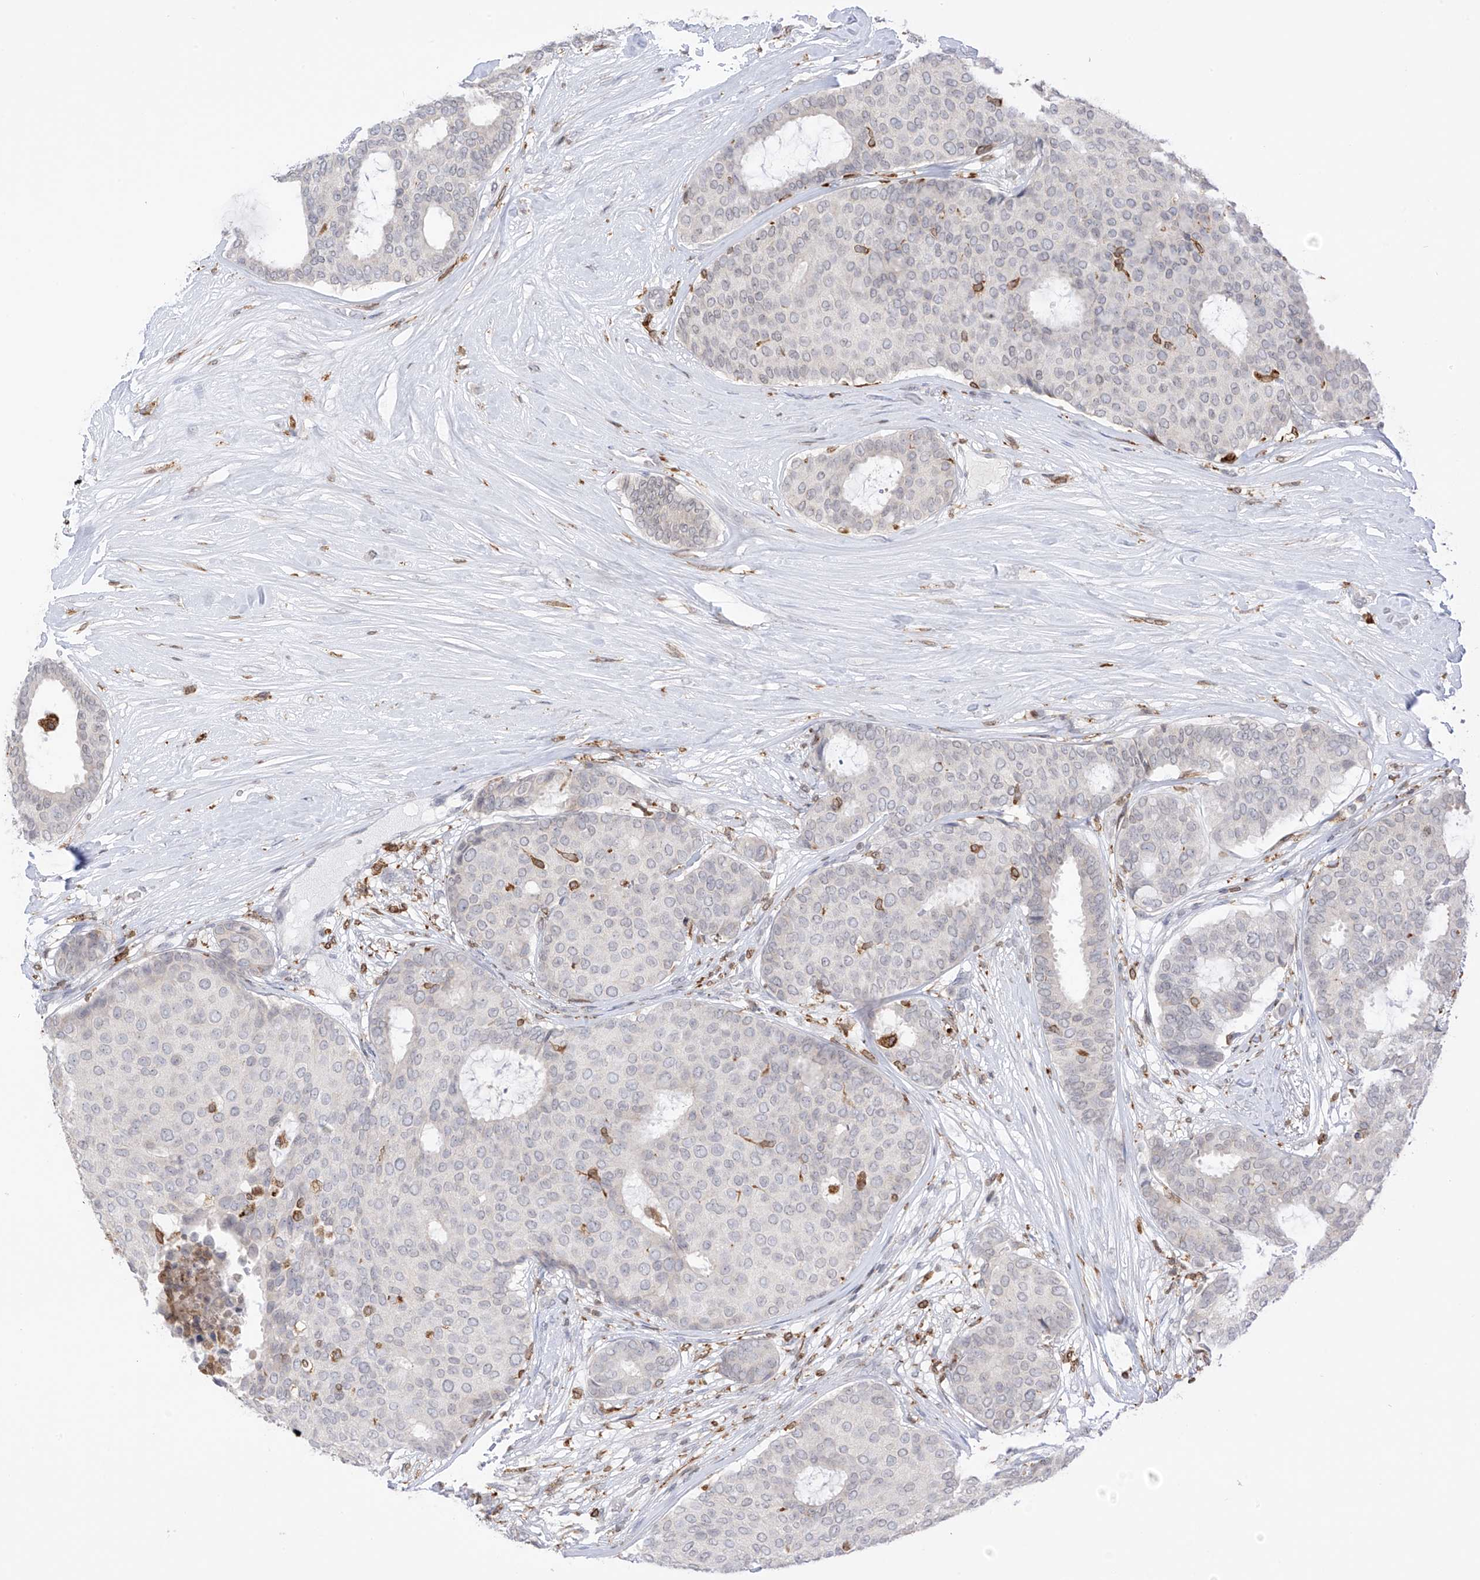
{"staining": {"intensity": "negative", "quantity": "none", "location": "none"}, "tissue": "breast cancer", "cell_type": "Tumor cells", "image_type": "cancer", "snomed": [{"axis": "morphology", "description": "Duct carcinoma"}, {"axis": "topography", "description": "Breast"}], "caption": "Immunohistochemistry histopathology image of neoplastic tissue: breast invasive ductal carcinoma stained with DAB demonstrates no significant protein staining in tumor cells.", "gene": "TBXAS1", "patient": {"sex": "female", "age": 75}}